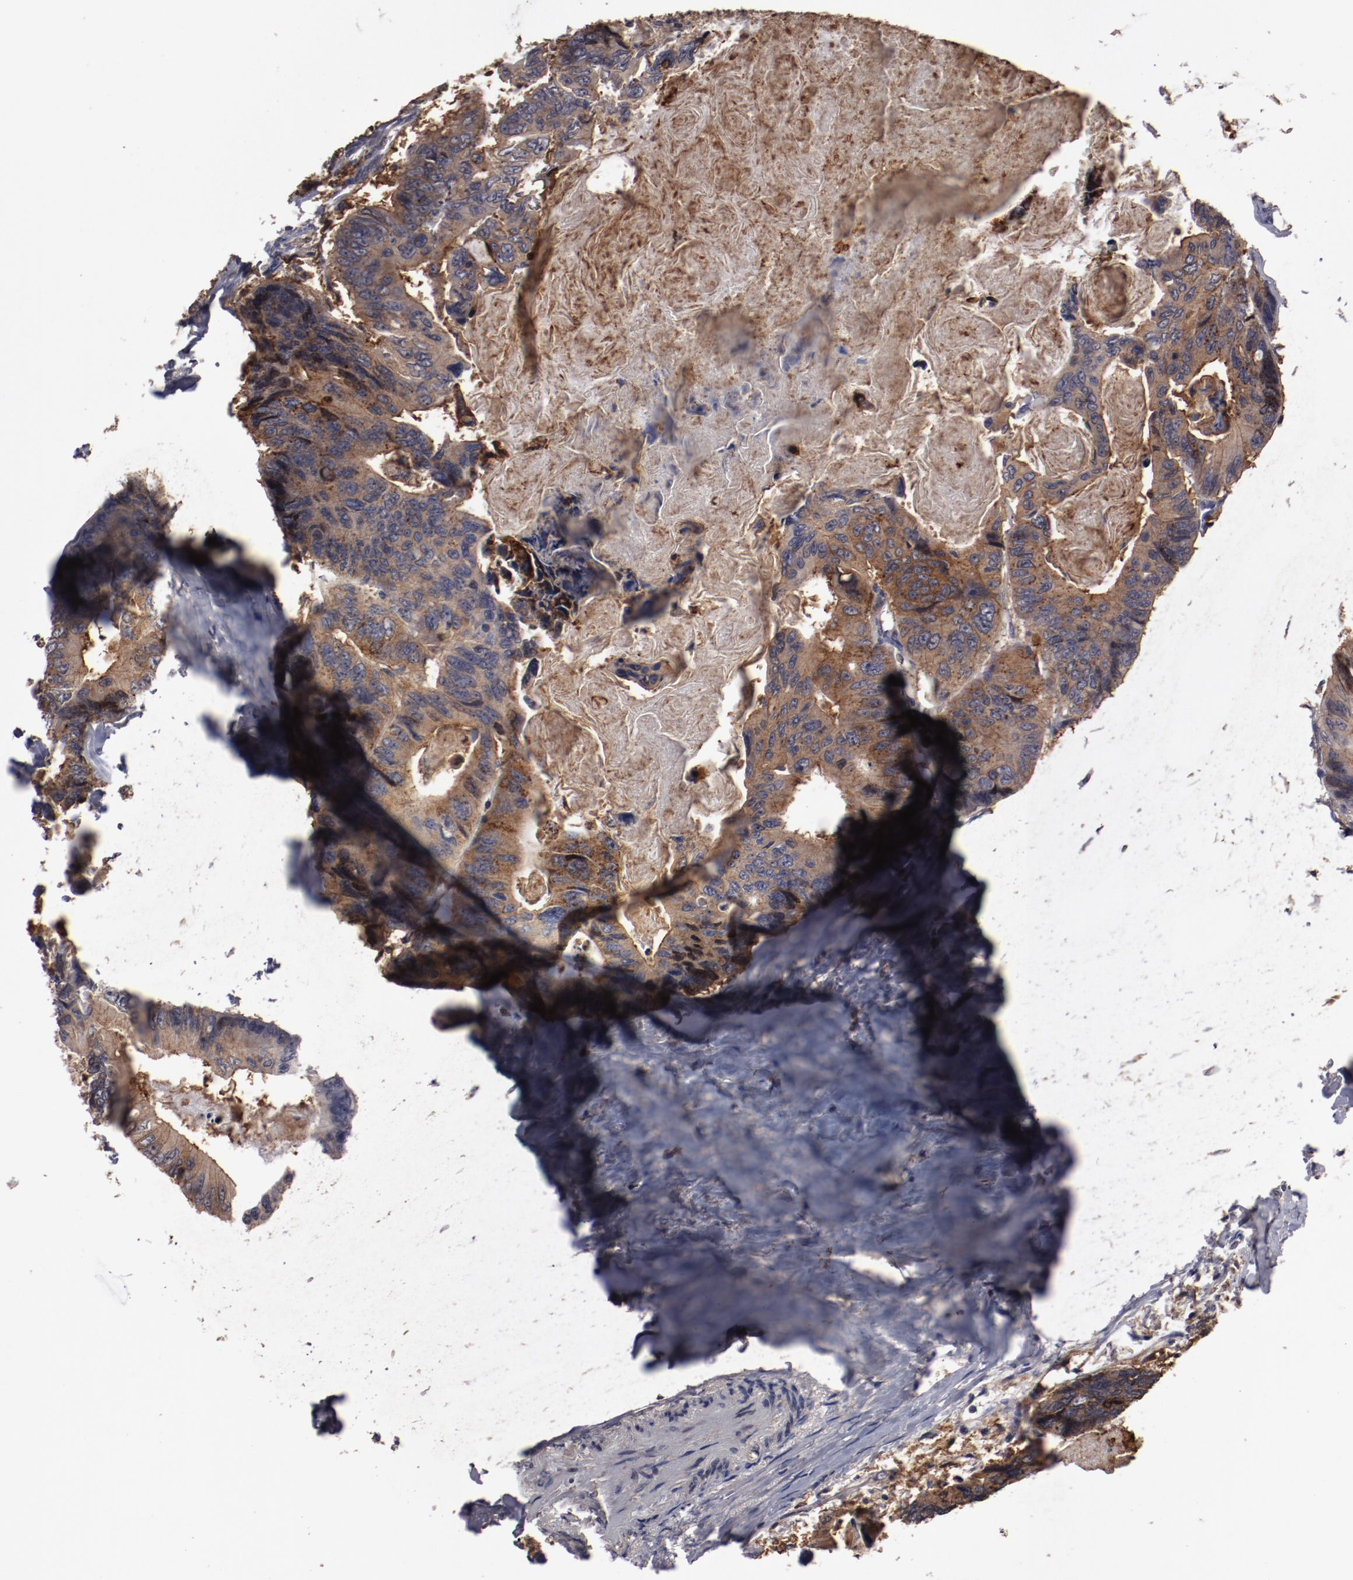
{"staining": {"intensity": "moderate", "quantity": ">75%", "location": "cytoplasmic/membranous"}, "tissue": "colorectal cancer", "cell_type": "Tumor cells", "image_type": "cancer", "snomed": [{"axis": "morphology", "description": "Adenocarcinoma, NOS"}, {"axis": "topography", "description": "Colon"}], "caption": "The immunohistochemical stain labels moderate cytoplasmic/membranous expression in tumor cells of adenocarcinoma (colorectal) tissue.", "gene": "LRRC75B", "patient": {"sex": "female", "age": 55}}